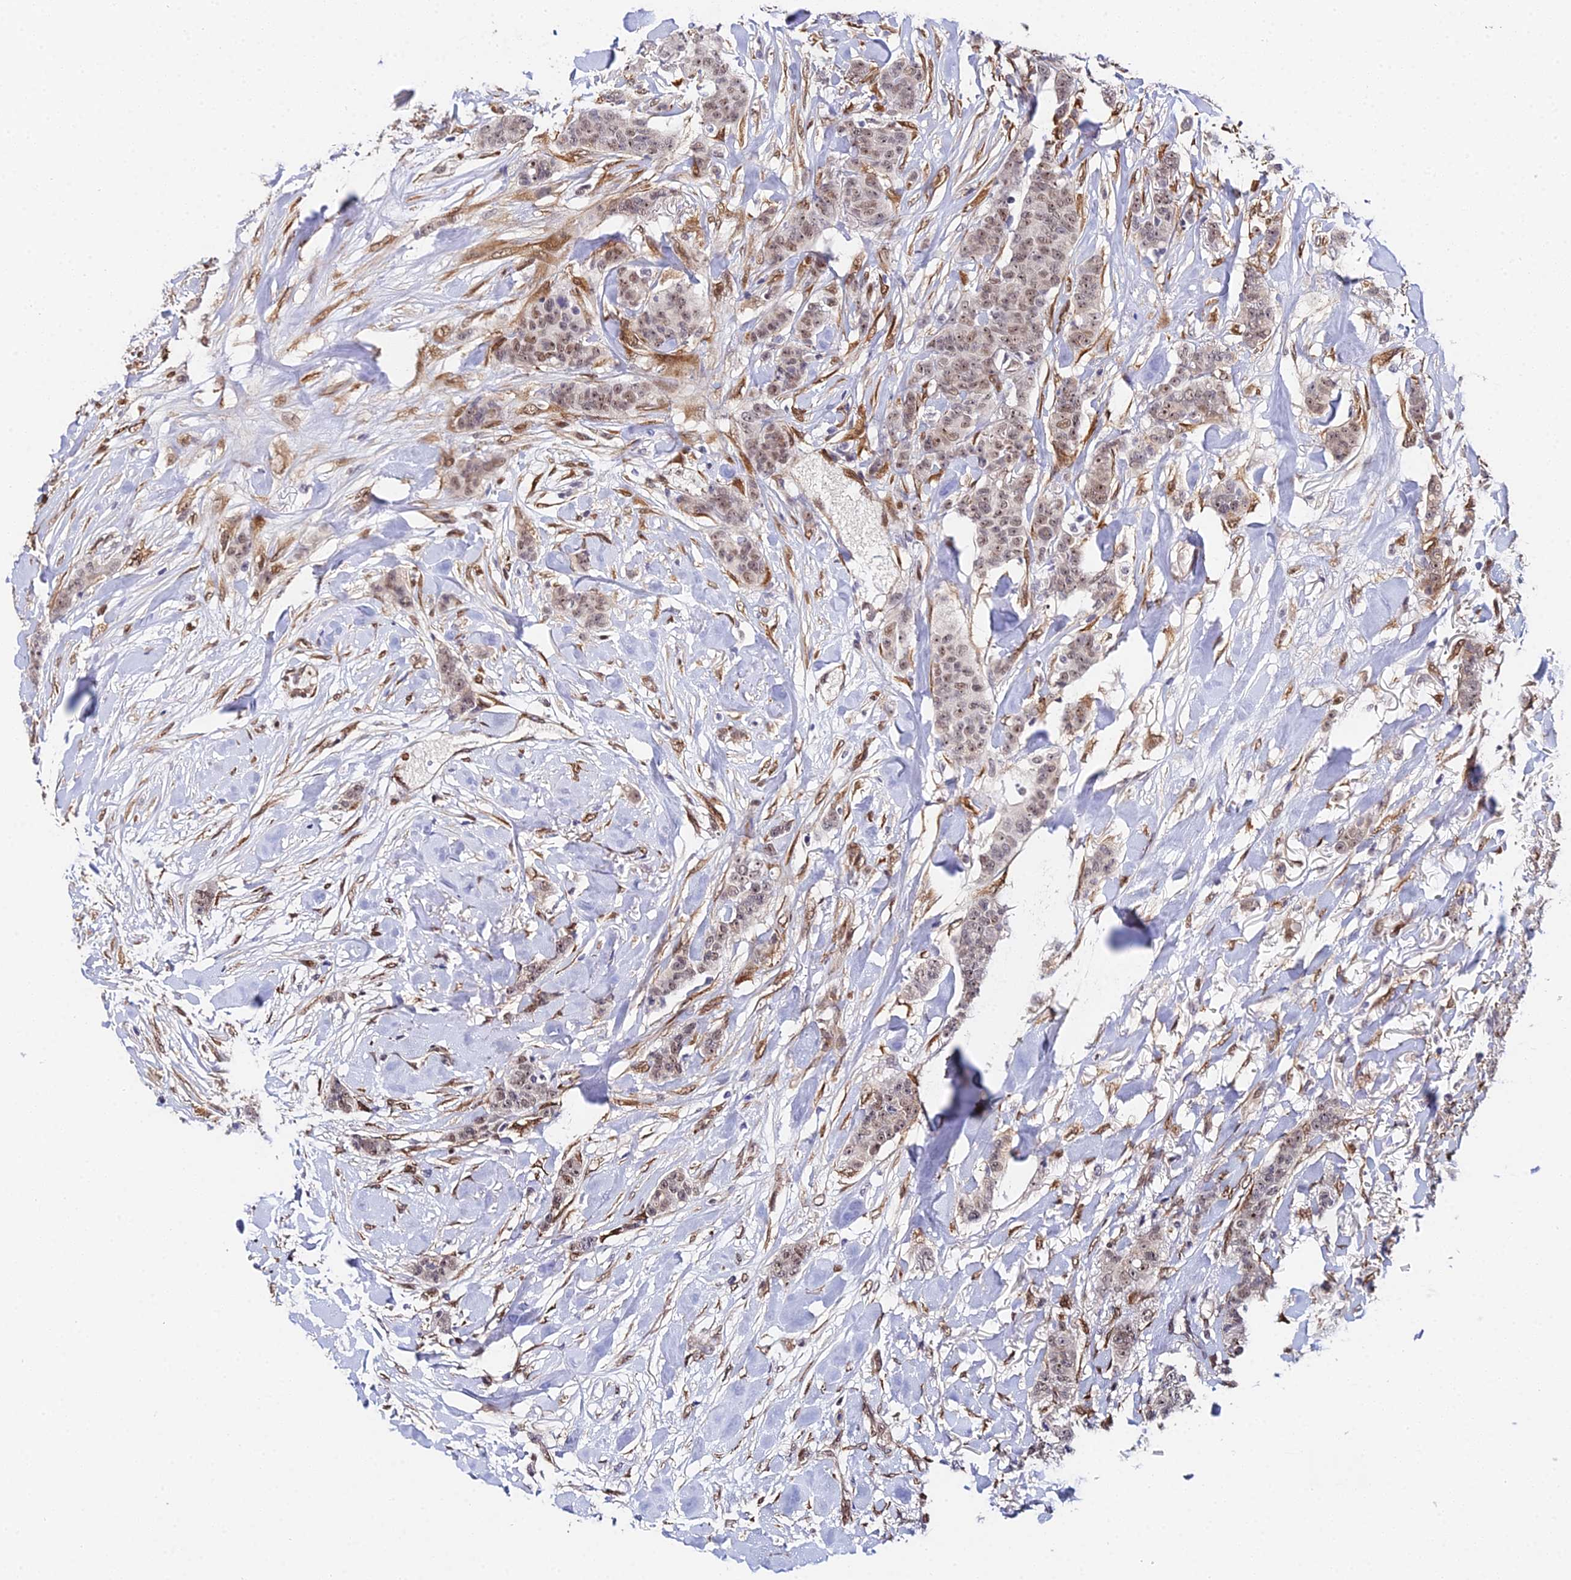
{"staining": {"intensity": "weak", "quantity": "25%-75%", "location": "nuclear"}, "tissue": "breast cancer", "cell_type": "Tumor cells", "image_type": "cancer", "snomed": [{"axis": "morphology", "description": "Duct carcinoma"}, {"axis": "topography", "description": "Breast"}], "caption": "IHC micrograph of neoplastic tissue: breast cancer (intraductal carcinoma) stained using IHC displays low levels of weak protein expression localized specifically in the nuclear of tumor cells, appearing as a nuclear brown color.", "gene": "BCL9", "patient": {"sex": "female", "age": 40}}